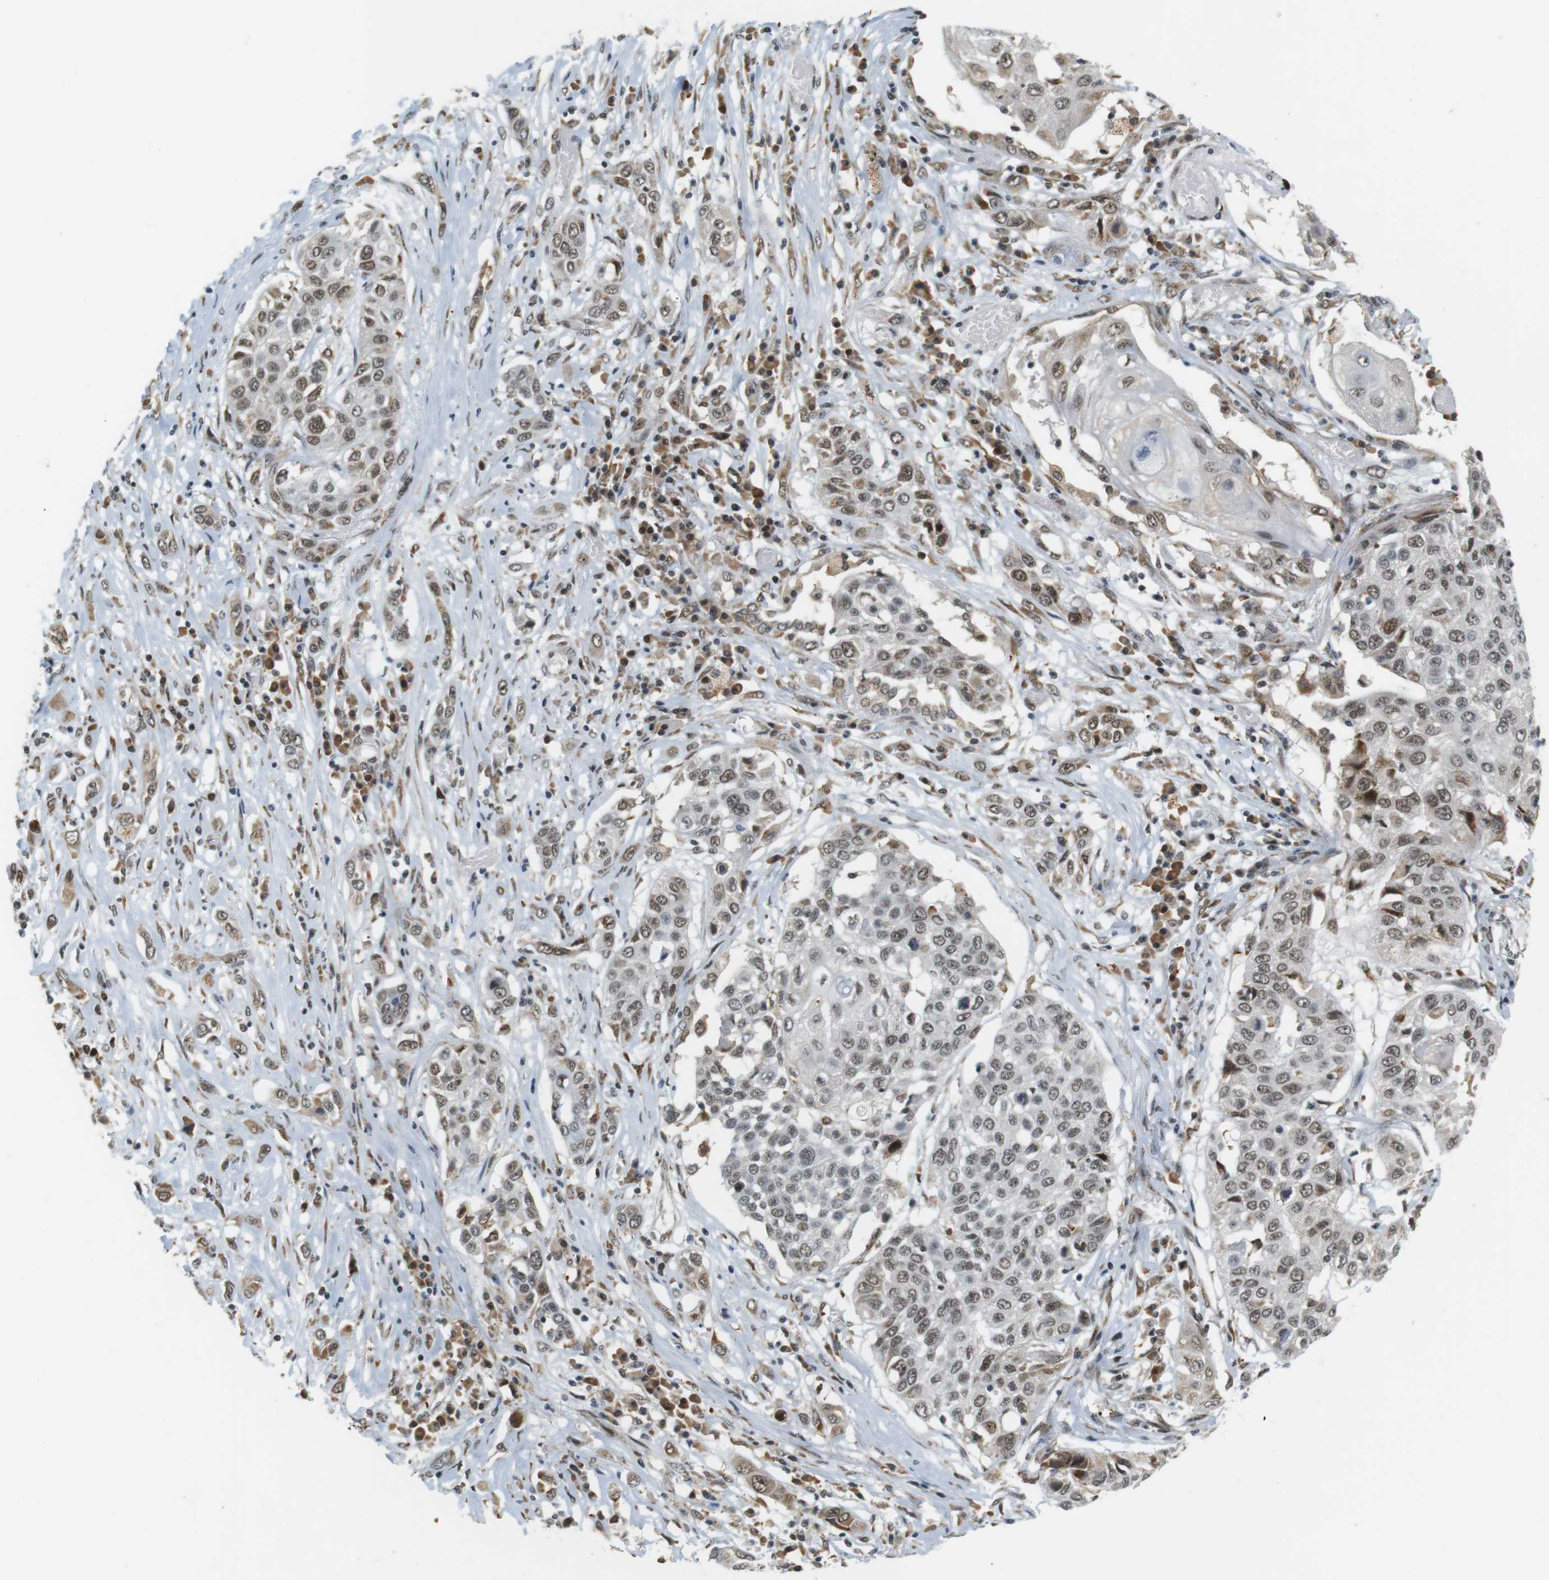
{"staining": {"intensity": "weak", "quantity": ">75%", "location": "nuclear"}, "tissue": "lung cancer", "cell_type": "Tumor cells", "image_type": "cancer", "snomed": [{"axis": "morphology", "description": "Squamous cell carcinoma, NOS"}, {"axis": "topography", "description": "Lung"}], "caption": "A micrograph of human lung cancer stained for a protein demonstrates weak nuclear brown staining in tumor cells. (IHC, brightfield microscopy, high magnification).", "gene": "RNF38", "patient": {"sex": "male", "age": 71}}